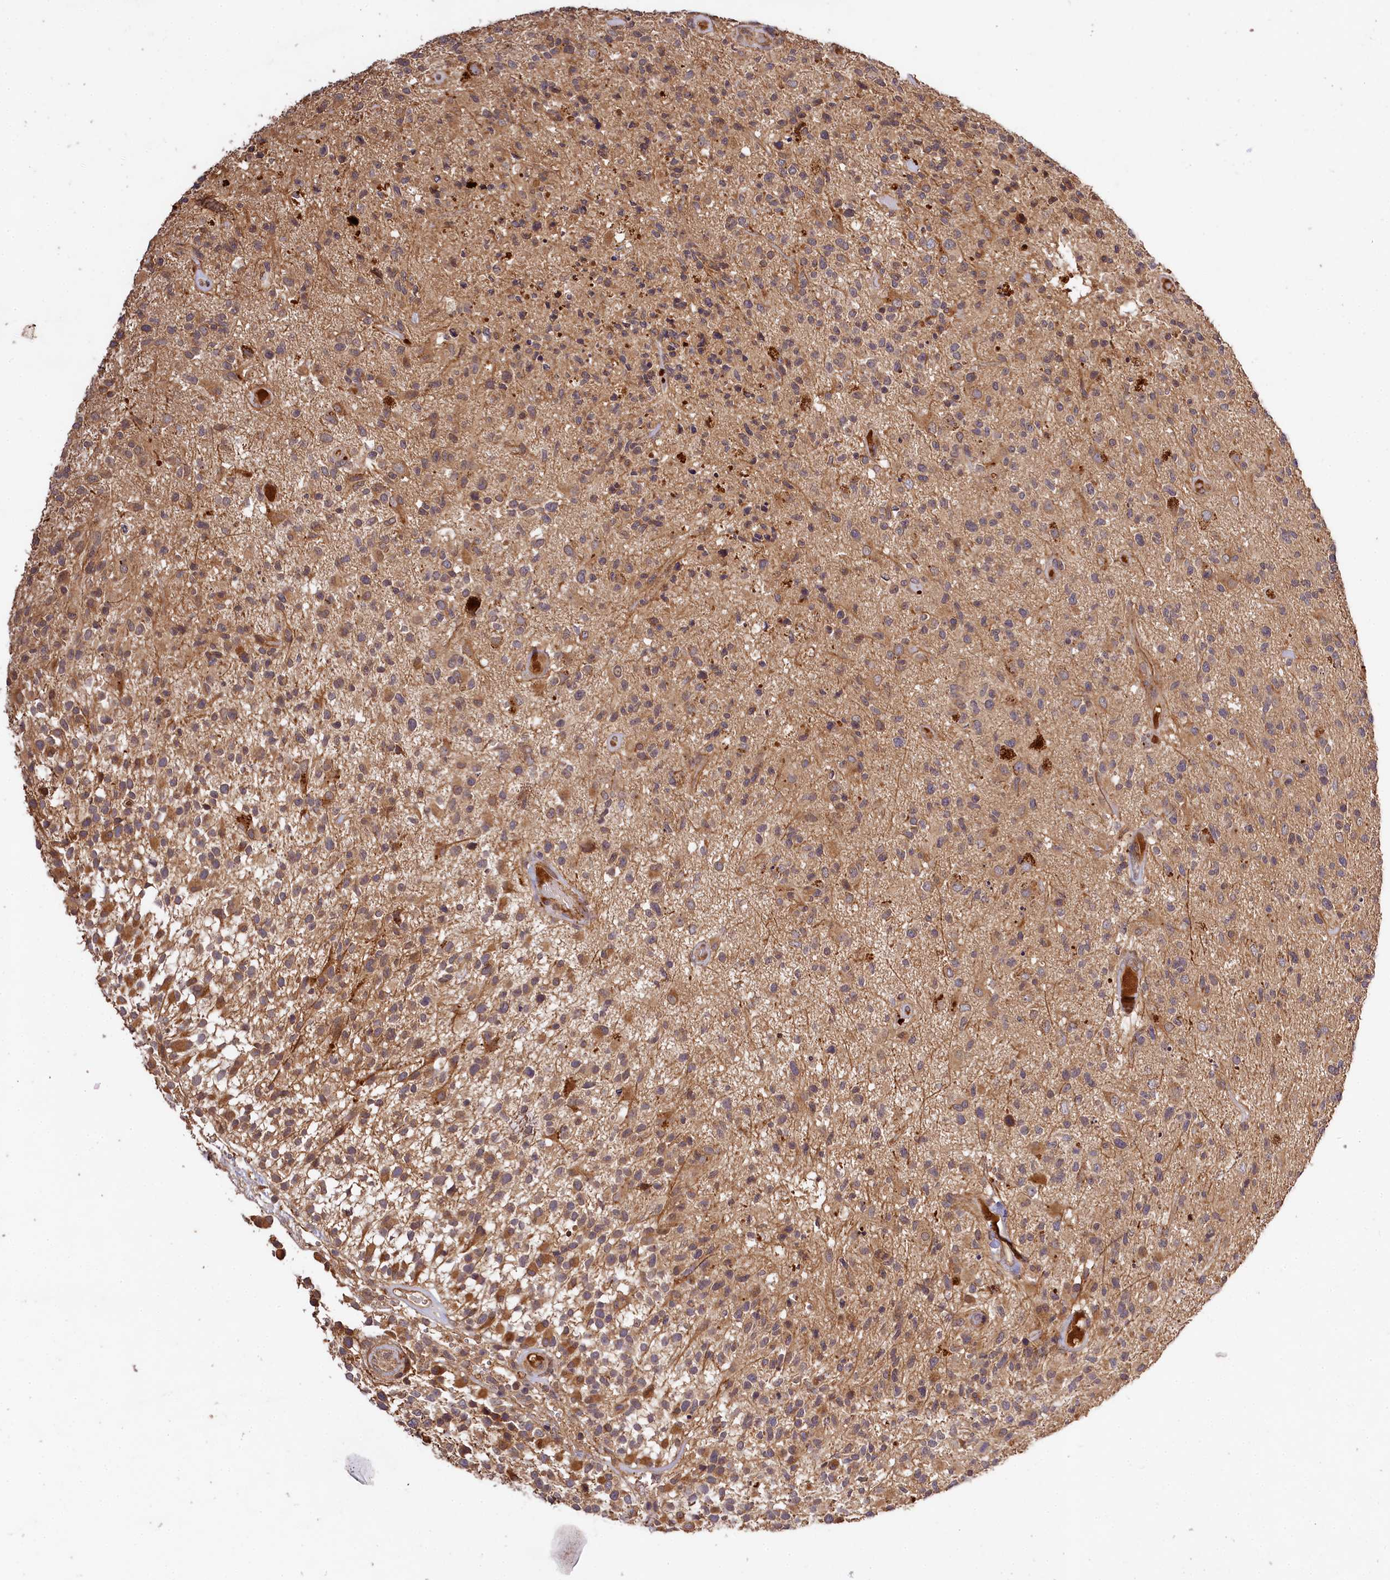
{"staining": {"intensity": "moderate", "quantity": "<25%", "location": "cytoplasmic/membranous"}, "tissue": "glioma", "cell_type": "Tumor cells", "image_type": "cancer", "snomed": [{"axis": "morphology", "description": "Glioma, malignant, High grade"}, {"axis": "morphology", "description": "Glioblastoma, NOS"}, {"axis": "topography", "description": "Brain"}], "caption": "Malignant high-grade glioma stained for a protein reveals moderate cytoplasmic/membranous positivity in tumor cells. The staining was performed using DAB (3,3'-diaminobenzidine), with brown indicating positive protein expression. Nuclei are stained blue with hematoxylin.", "gene": "MCF2L2", "patient": {"sex": "male", "age": 60}}